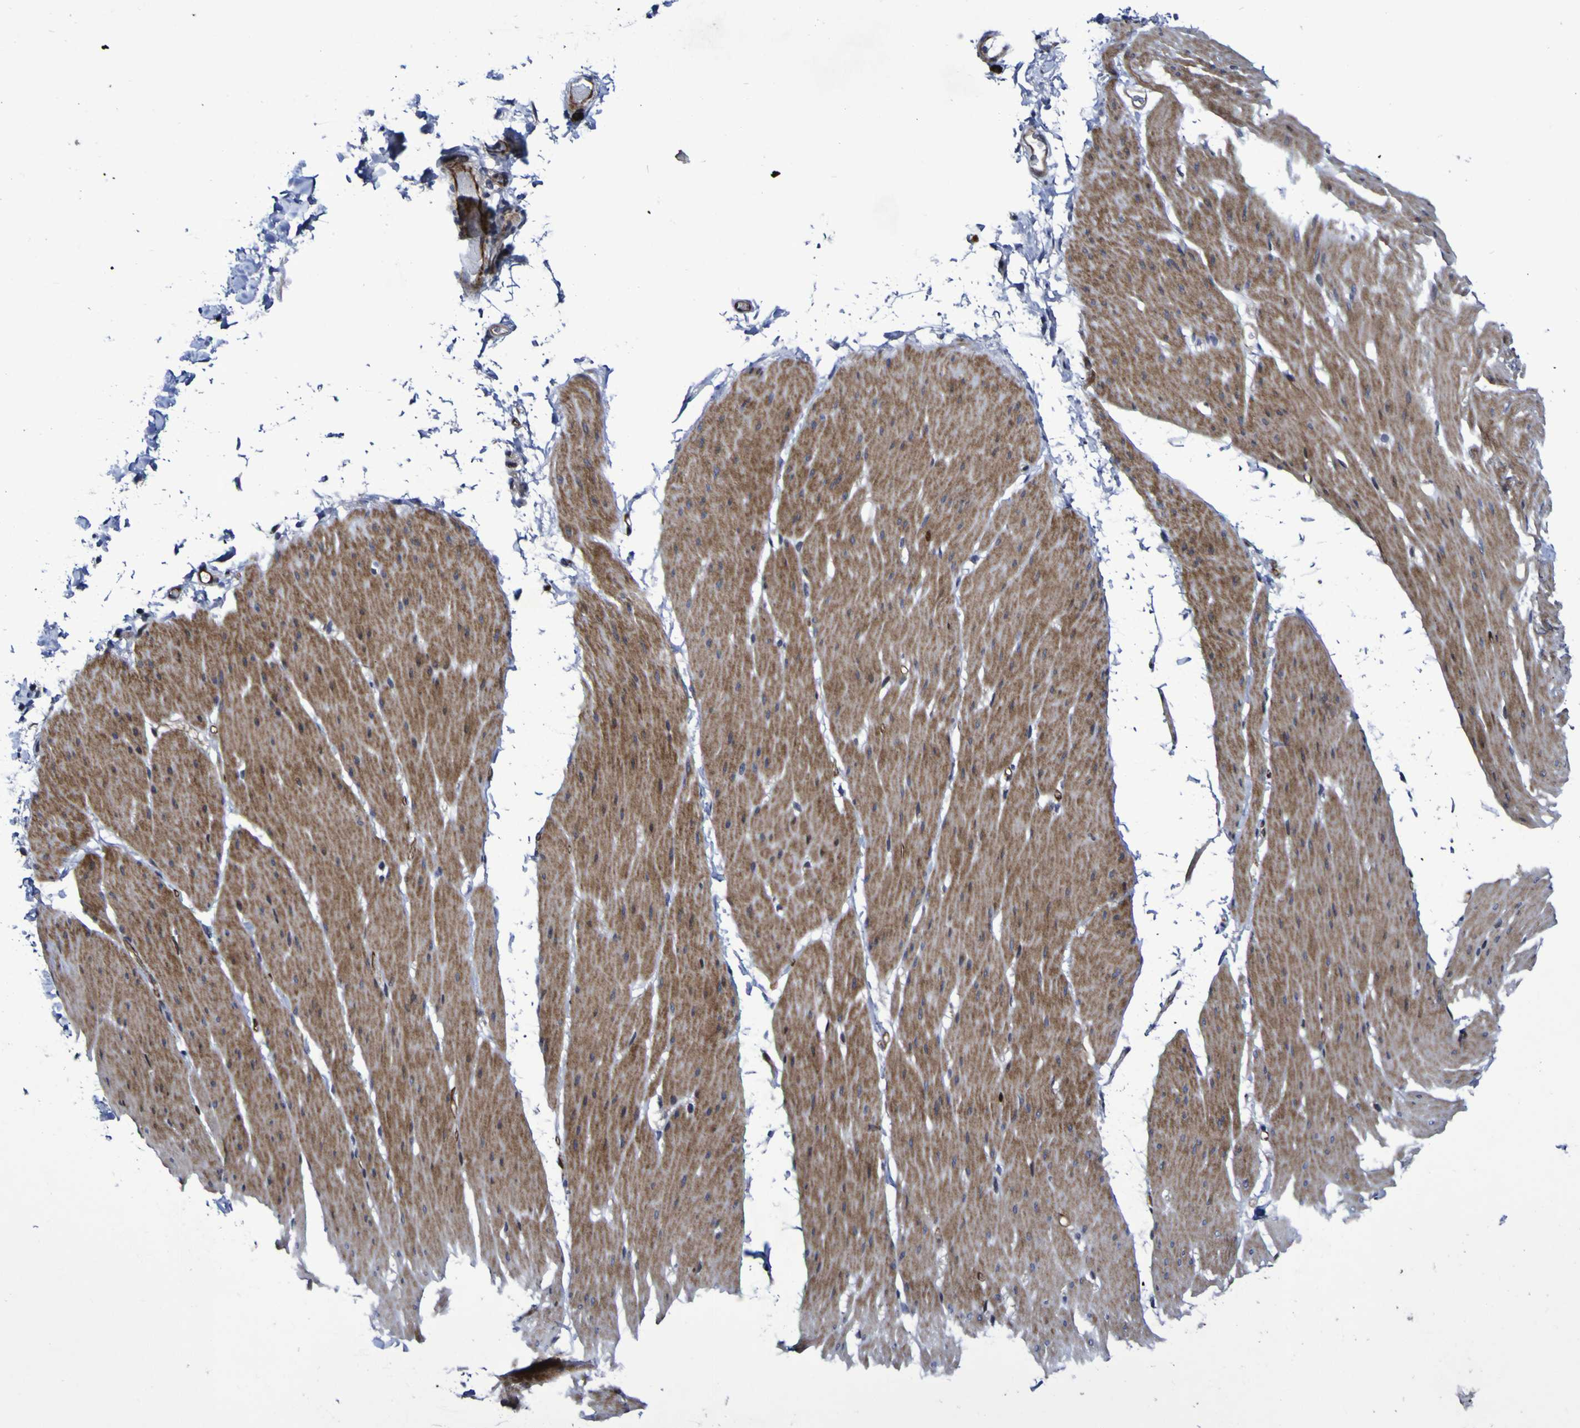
{"staining": {"intensity": "moderate", "quantity": ">75%", "location": "cytoplasmic/membranous,nuclear"}, "tissue": "smooth muscle", "cell_type": "Smooth muscle cells", "image_type": "normal", "snomed": [{"axis": "morphology", "description": "Normal tissue, NOS"}, {"axis": "topography", "description": "Smooth muscle"}, {"axis": "topography", "description": "Colon"}], "caption": "DAB immunohistochemical staining of unremarkable human smooth muscle reveals moderate cytoplasmic/membranous,nuclear protein positivity in approximately >75% of smooth muscle cells. (DAB IHC, brown staining for protein, blue staining for nuclei).", "gene": "MGLL", "patient": {"sex": "male", "age": 67}}